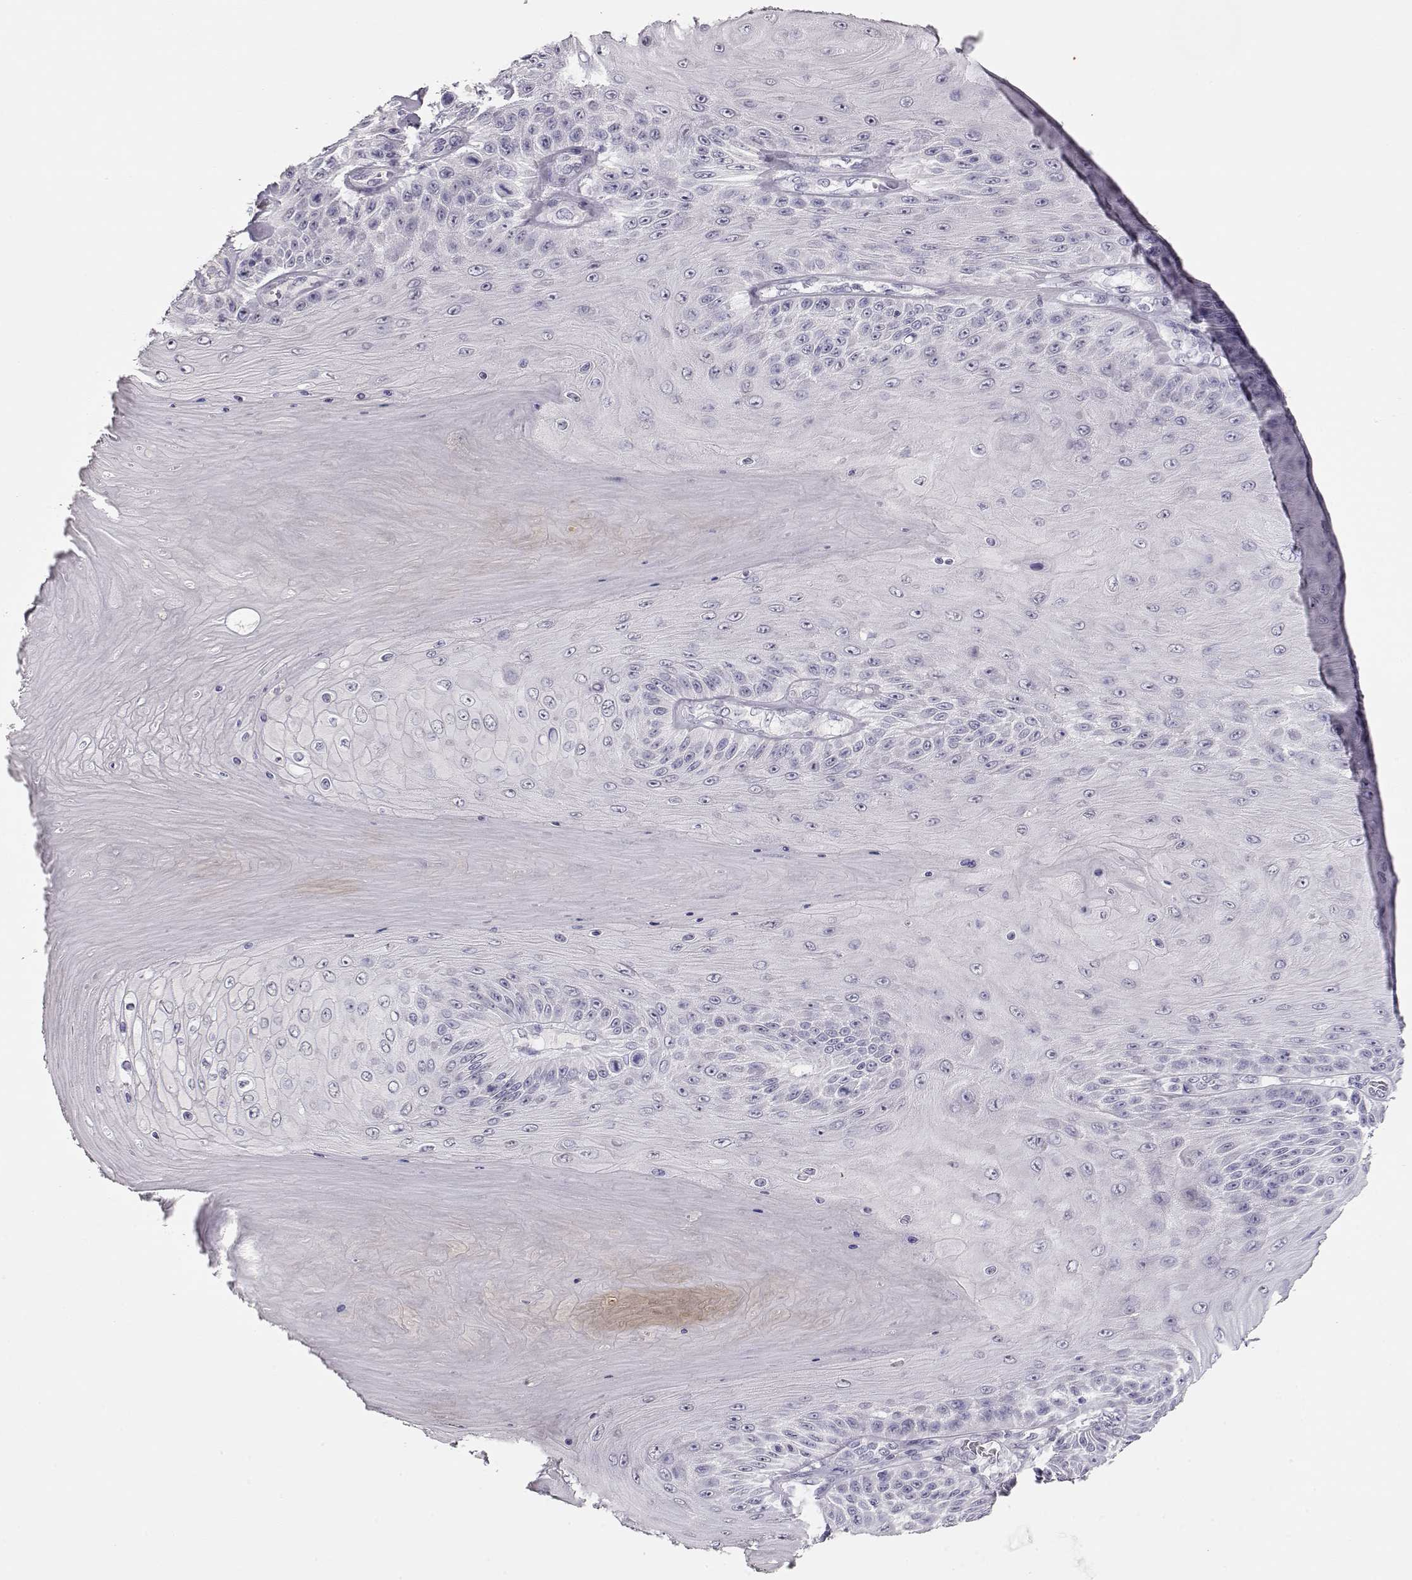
{"staining": {"intensity": "negative", "quantity": "none", "location": "none"}, "tissue": "skin cancer", "cell_type": "Tumor cells", "image_type": "cancer", "snomed": [{"axis": "morphology", "description": "Squamous cell carcinoma, NOS"}, {"axis": "topography", "description": "Skin"}], "caption": "Histopathology image shows no protein positivity in tumor cells of skin squamous cell carcinoma tissue.", "gene": "MAGEC1", "patient": {"sex": "male", "age": 62}}